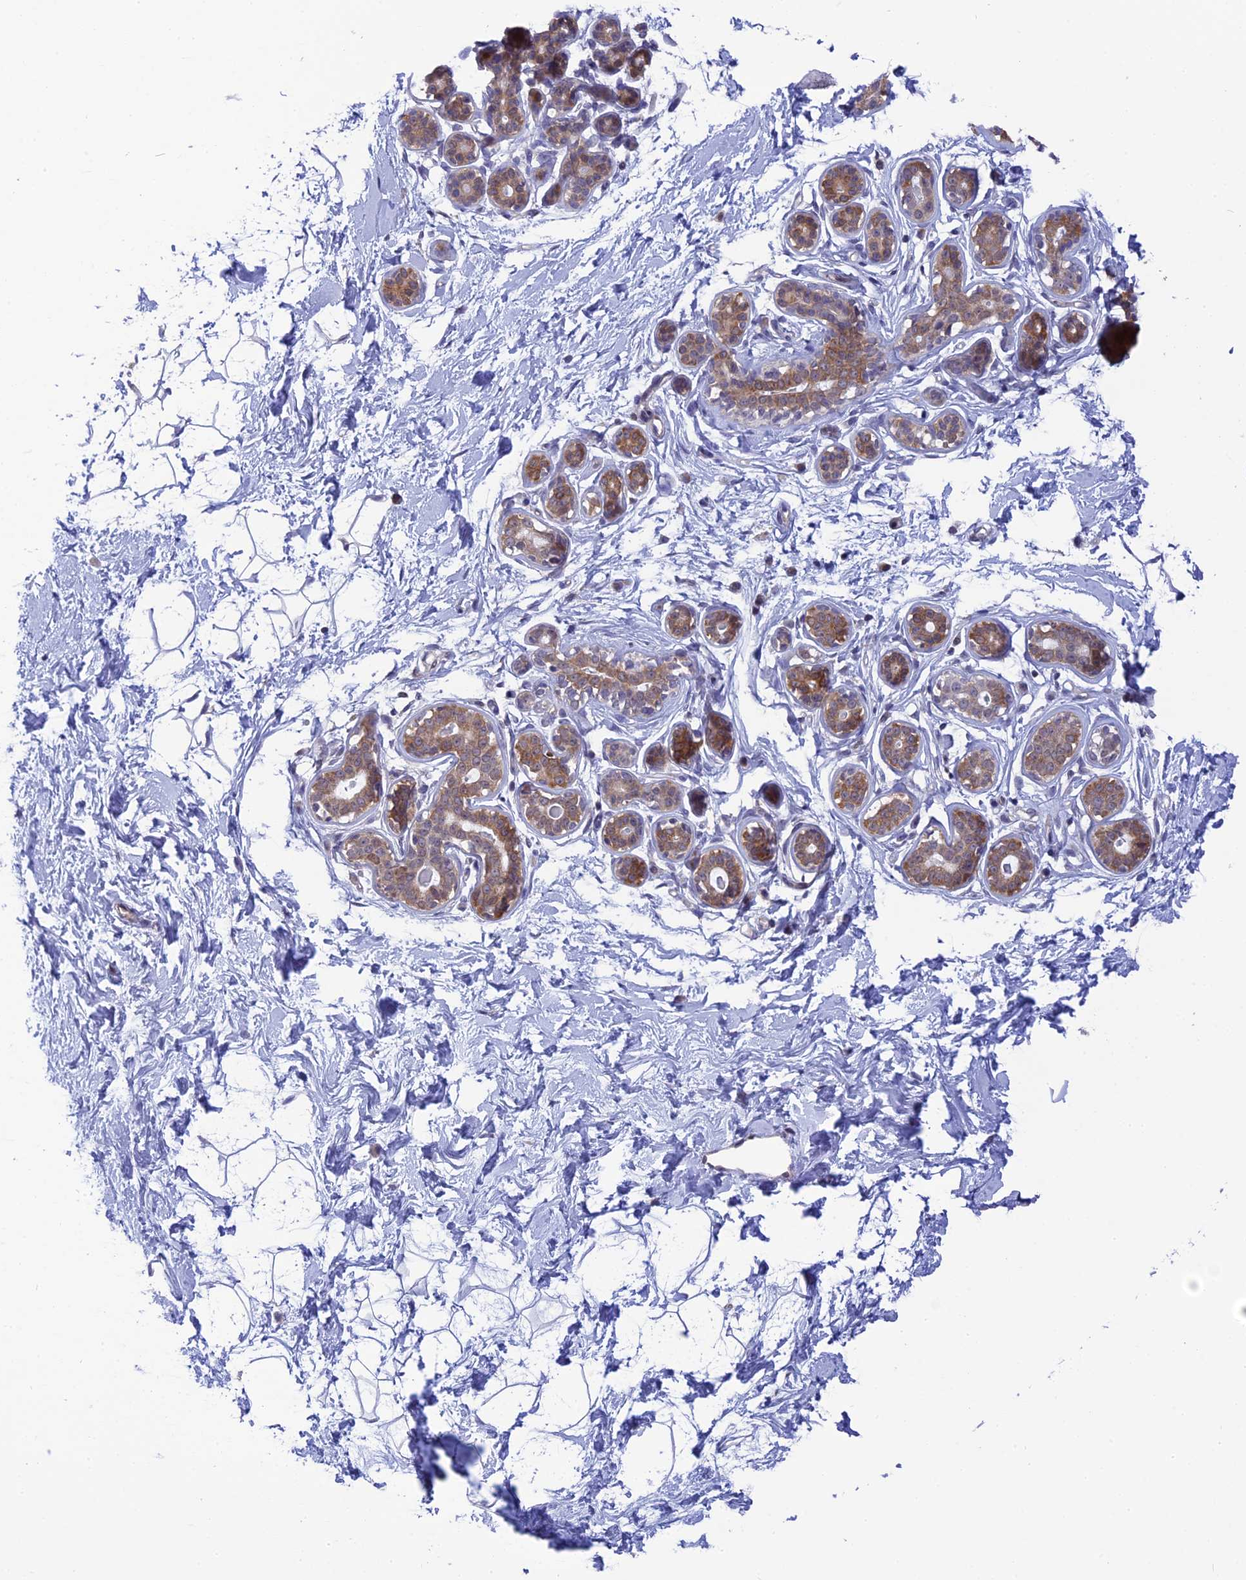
{"staining": {"intensity": "negative", "quantity": "none", "location": "none"}, "tissue": "breast", "cell_type": "Adipocytes", "image_type": "normal", "snomed": [{"axis": "morphology", "description": "Normal tissue, NOS"}, {"axis": "morphology", "description": "Adenoma, NOS"}, {"axis": "topography", "description": "Breast"}], "caption": "Immunohistochemical staining of benign breast shows no significant expression in adipocytes.", "gene": "KCTD14", "patient": {"sex": "female", "age": 23}}